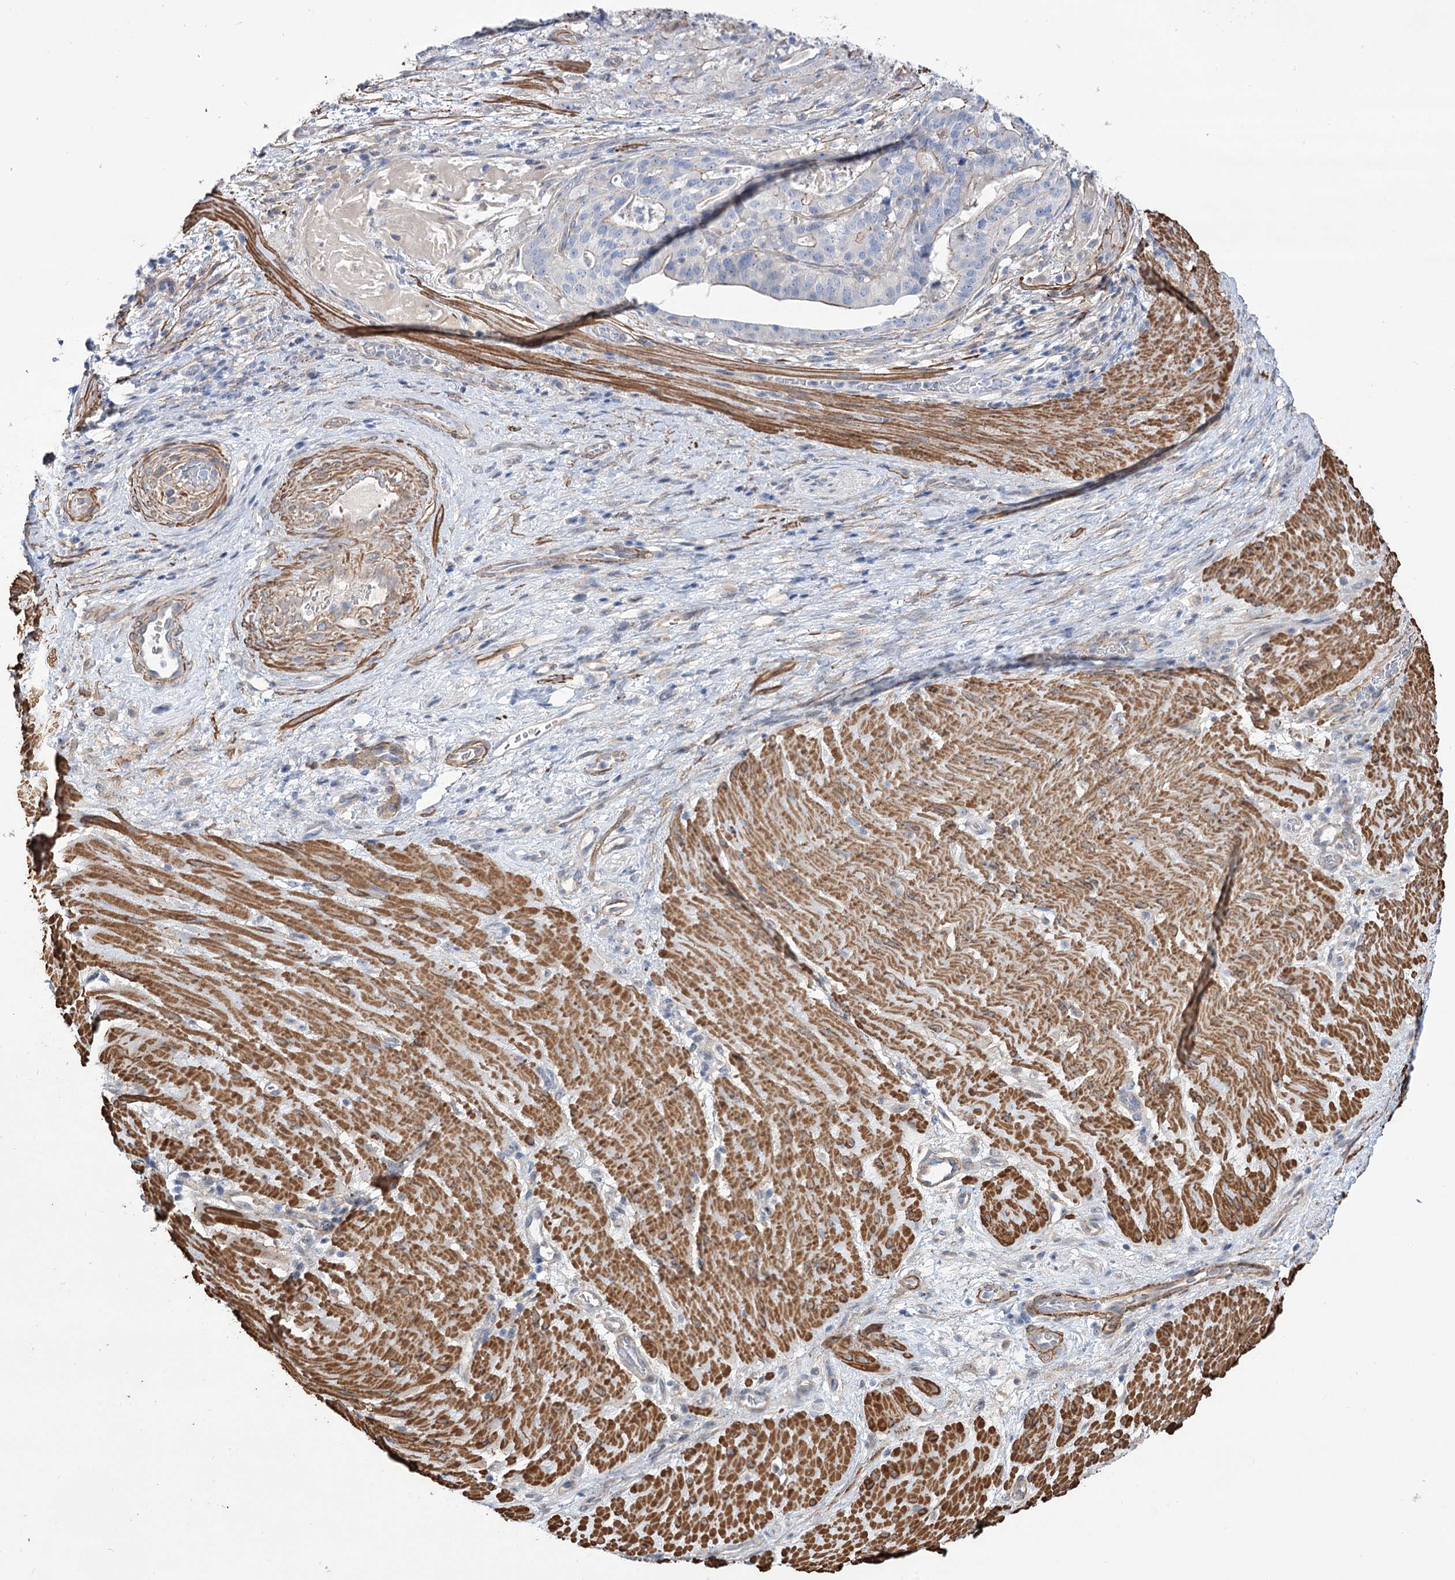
{"staining": {"intensity": "negative", "quantity": "none", "location": "none"}, "tissue": "stomach cancer", "cell_type": "Tumor cells", "image_type": "cancer", "snomed": [{"axis": "morphology", "description": "Adenocarcinoma, NOS"}, {"axis": "topography", "description": "Stomach"}], "caption": "Adenocarcinoma (stomach) was stained to show a protein in brown. There is no significant staining in tumor cells.", "gene": "WASHC3", "patient": {"sex": "male", "age": 48}}